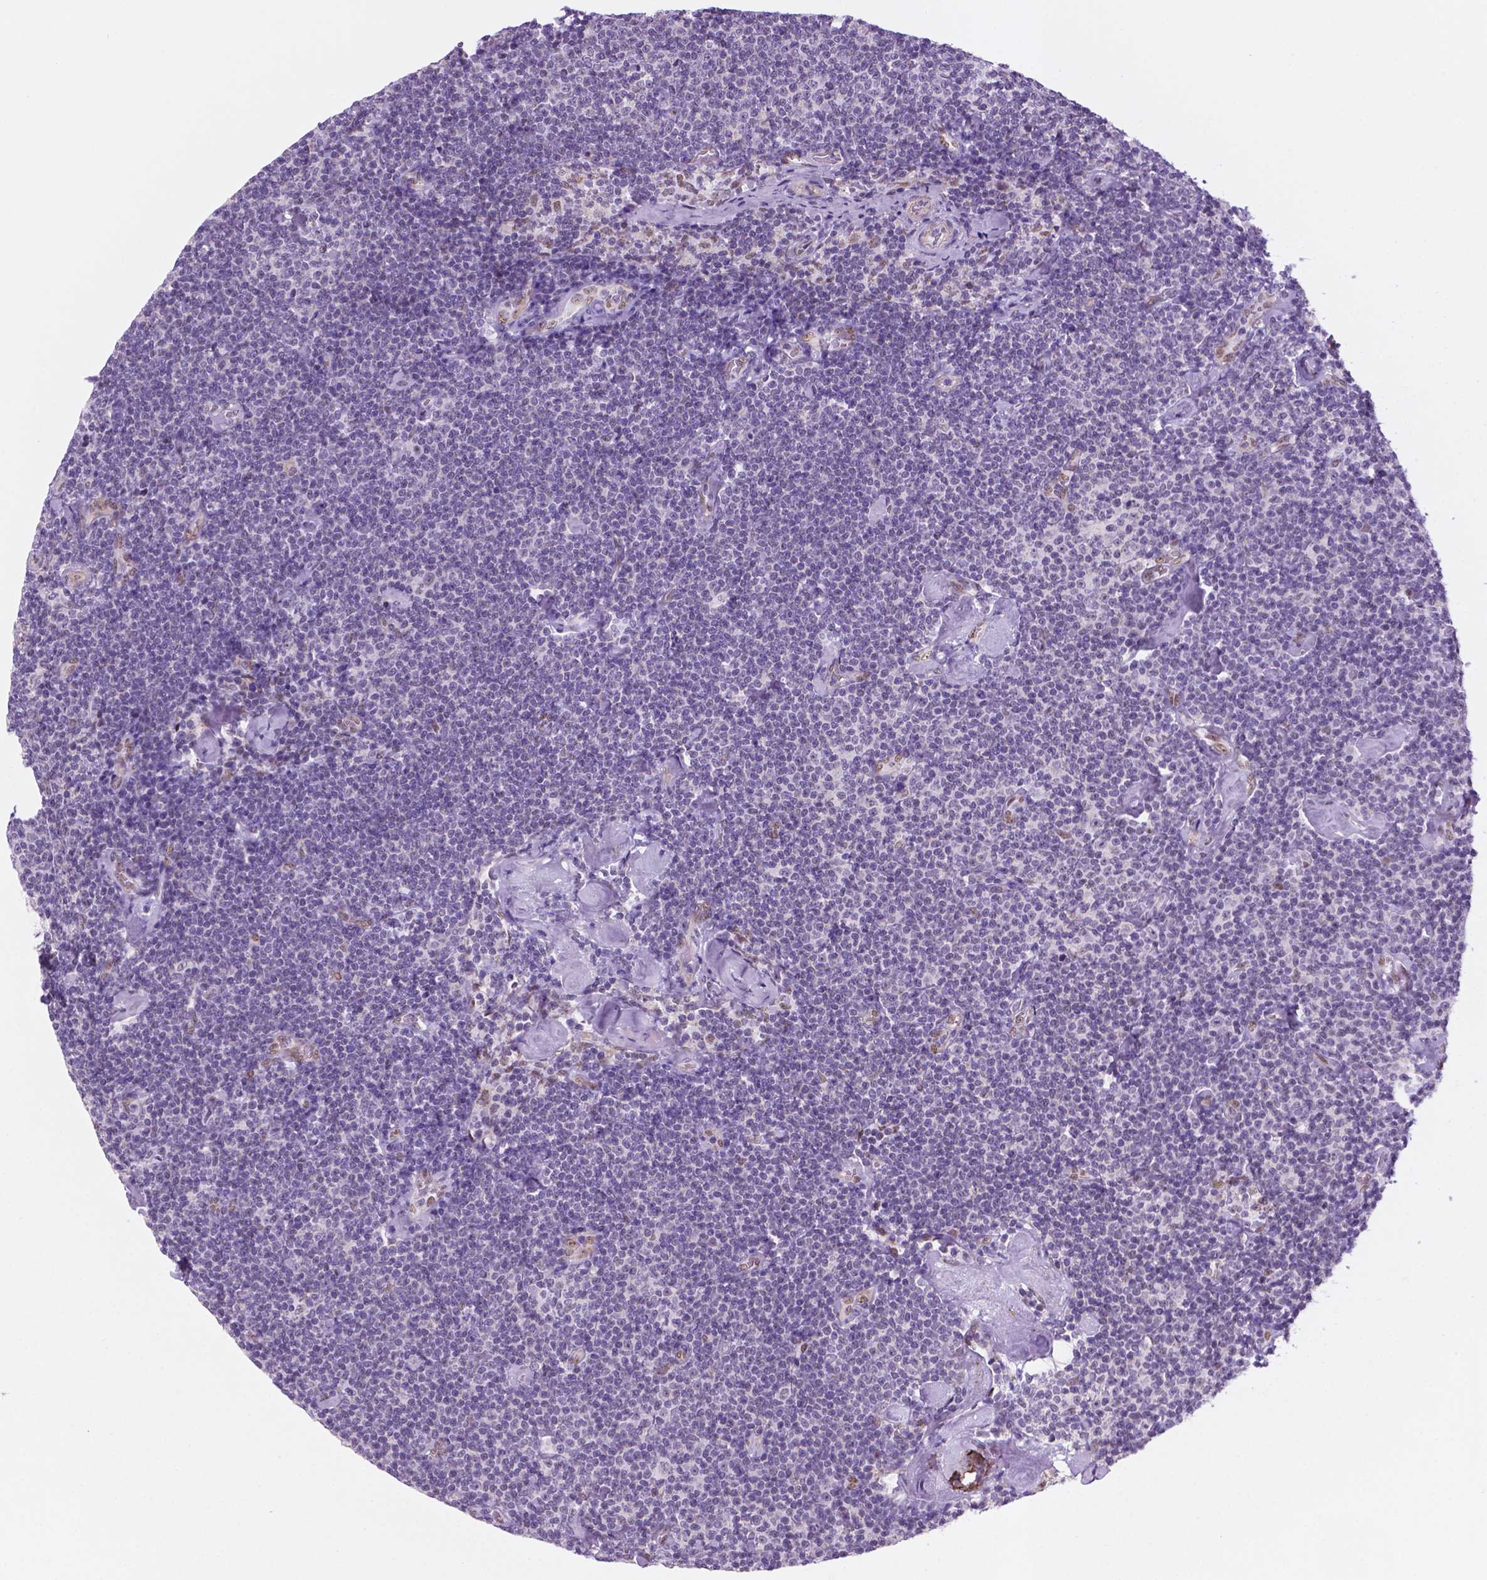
{"staining": {"intensity": "negative", "quantity": "none", "location": "none"}, "tissue": "lymphoma", "cell_type": "Tumor cells", "image_type": "cancer", "snomed": [{"axis": "morphology", "description": "Malignant lymphoma, non-Hodgkin's type, Low grade"}, {"axis": "topography", "description": "Lymph node"}], "caption": "Histopathology image shows no protein positivity in tumor cells of lymphoma tissue. The staining is performed using DAB (3,3'-diaminobenzidine) brown chromogen with nuclei counter-stained in using hematoxylin.", "gene": "C18orf21", "patient": {"sex": "male", "age": 81}}